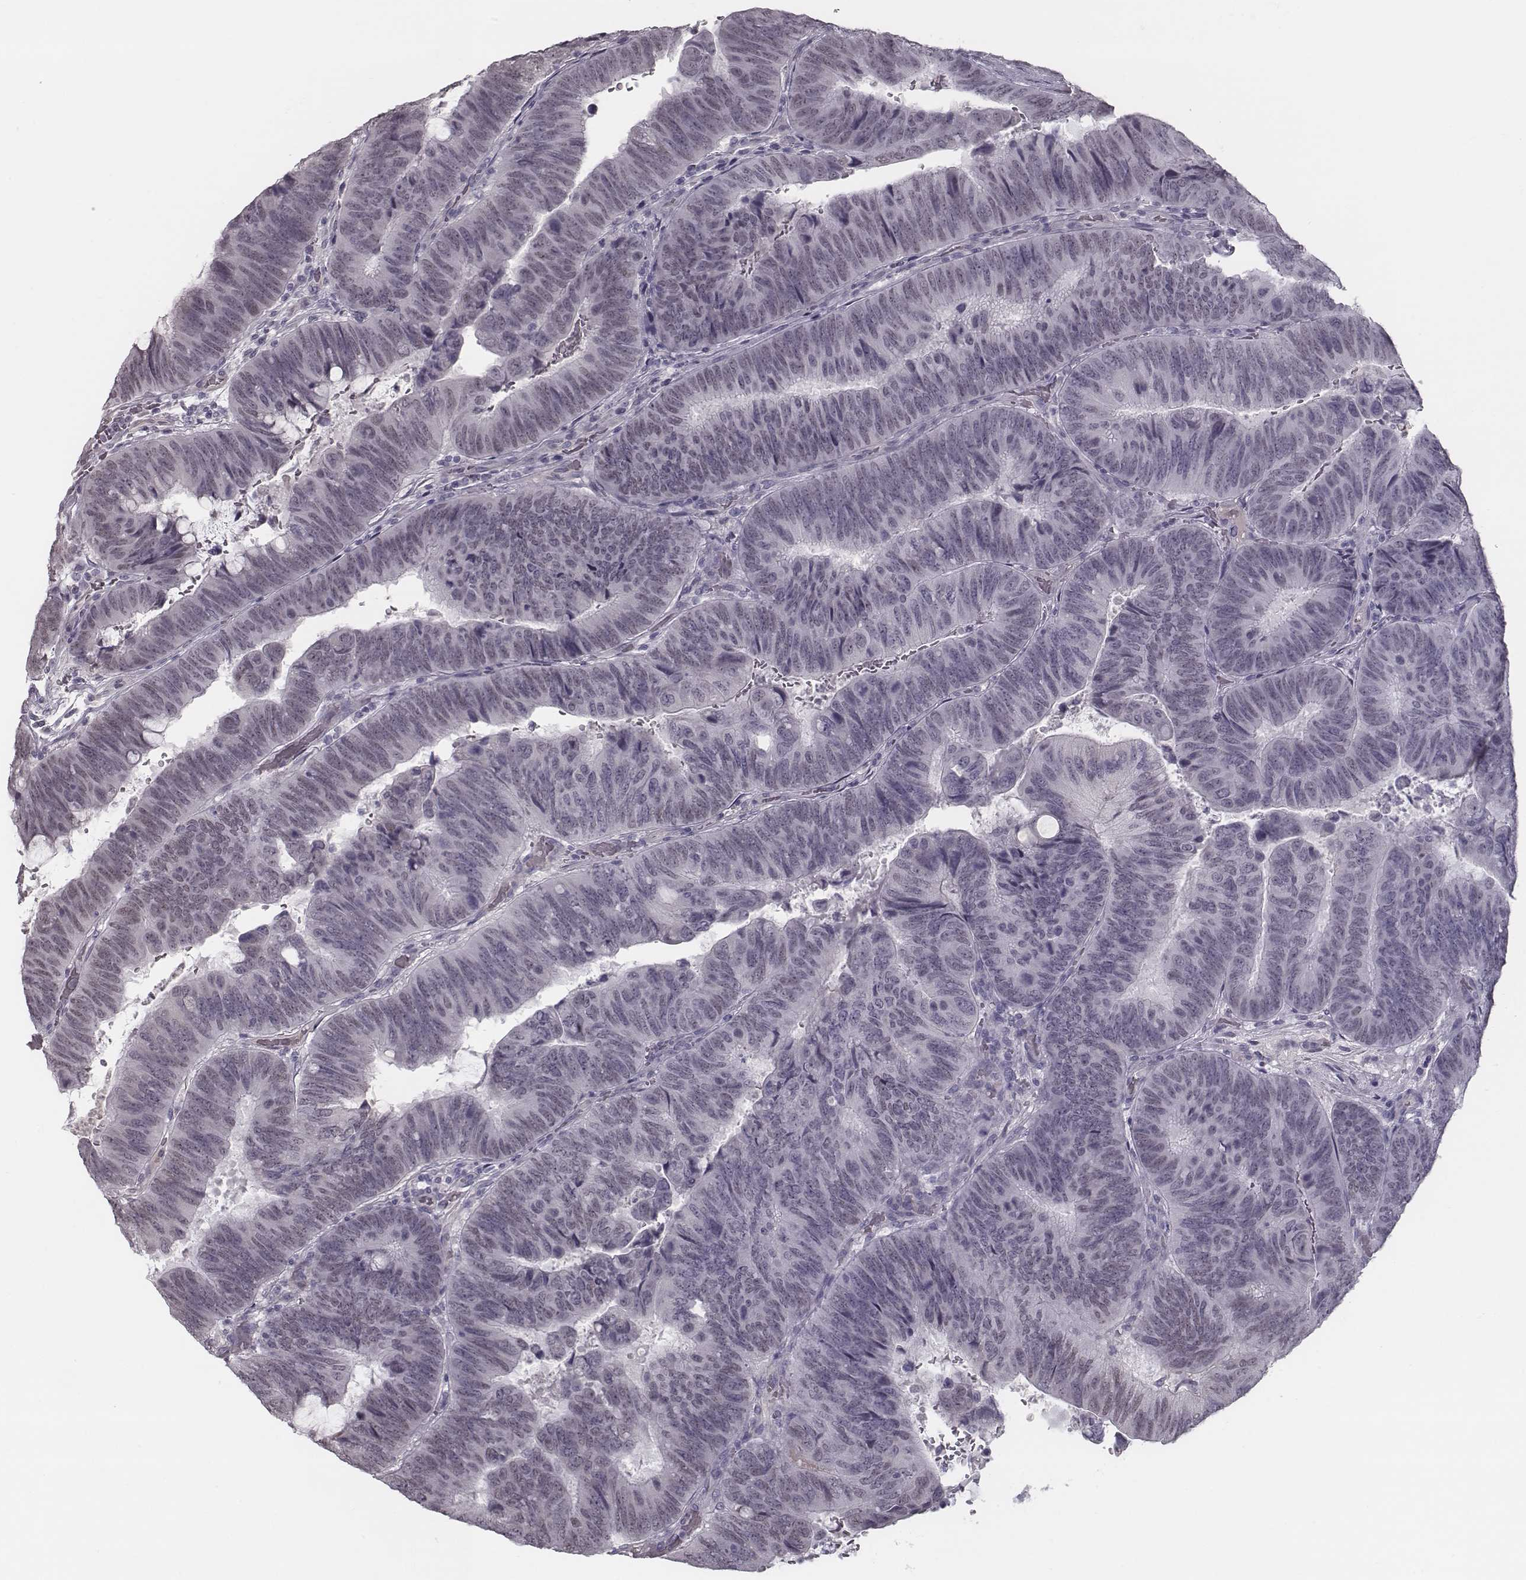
{"staining": {"intensity": "negative", "quantity": "none", "location": "none"}, "tissue": "colorectal cancer", "cell_type": "Tumor cells", "image_type": "cancer", "snomed": [{"axis": "morphology", "description": "Normal tissue, NOS"}, {"axis": "morphology", "description": "Adenocarcinoma, NOS"}, {"axis": "topography", "description": "Rectum"}], "caption": "Colorectal adenocarcinoma stained for a protein using immunohistochemistry demonstrates no staining tumor cells.", "gene": "SEPTIN14", "patient": {"sex": "male", "age": 92}}